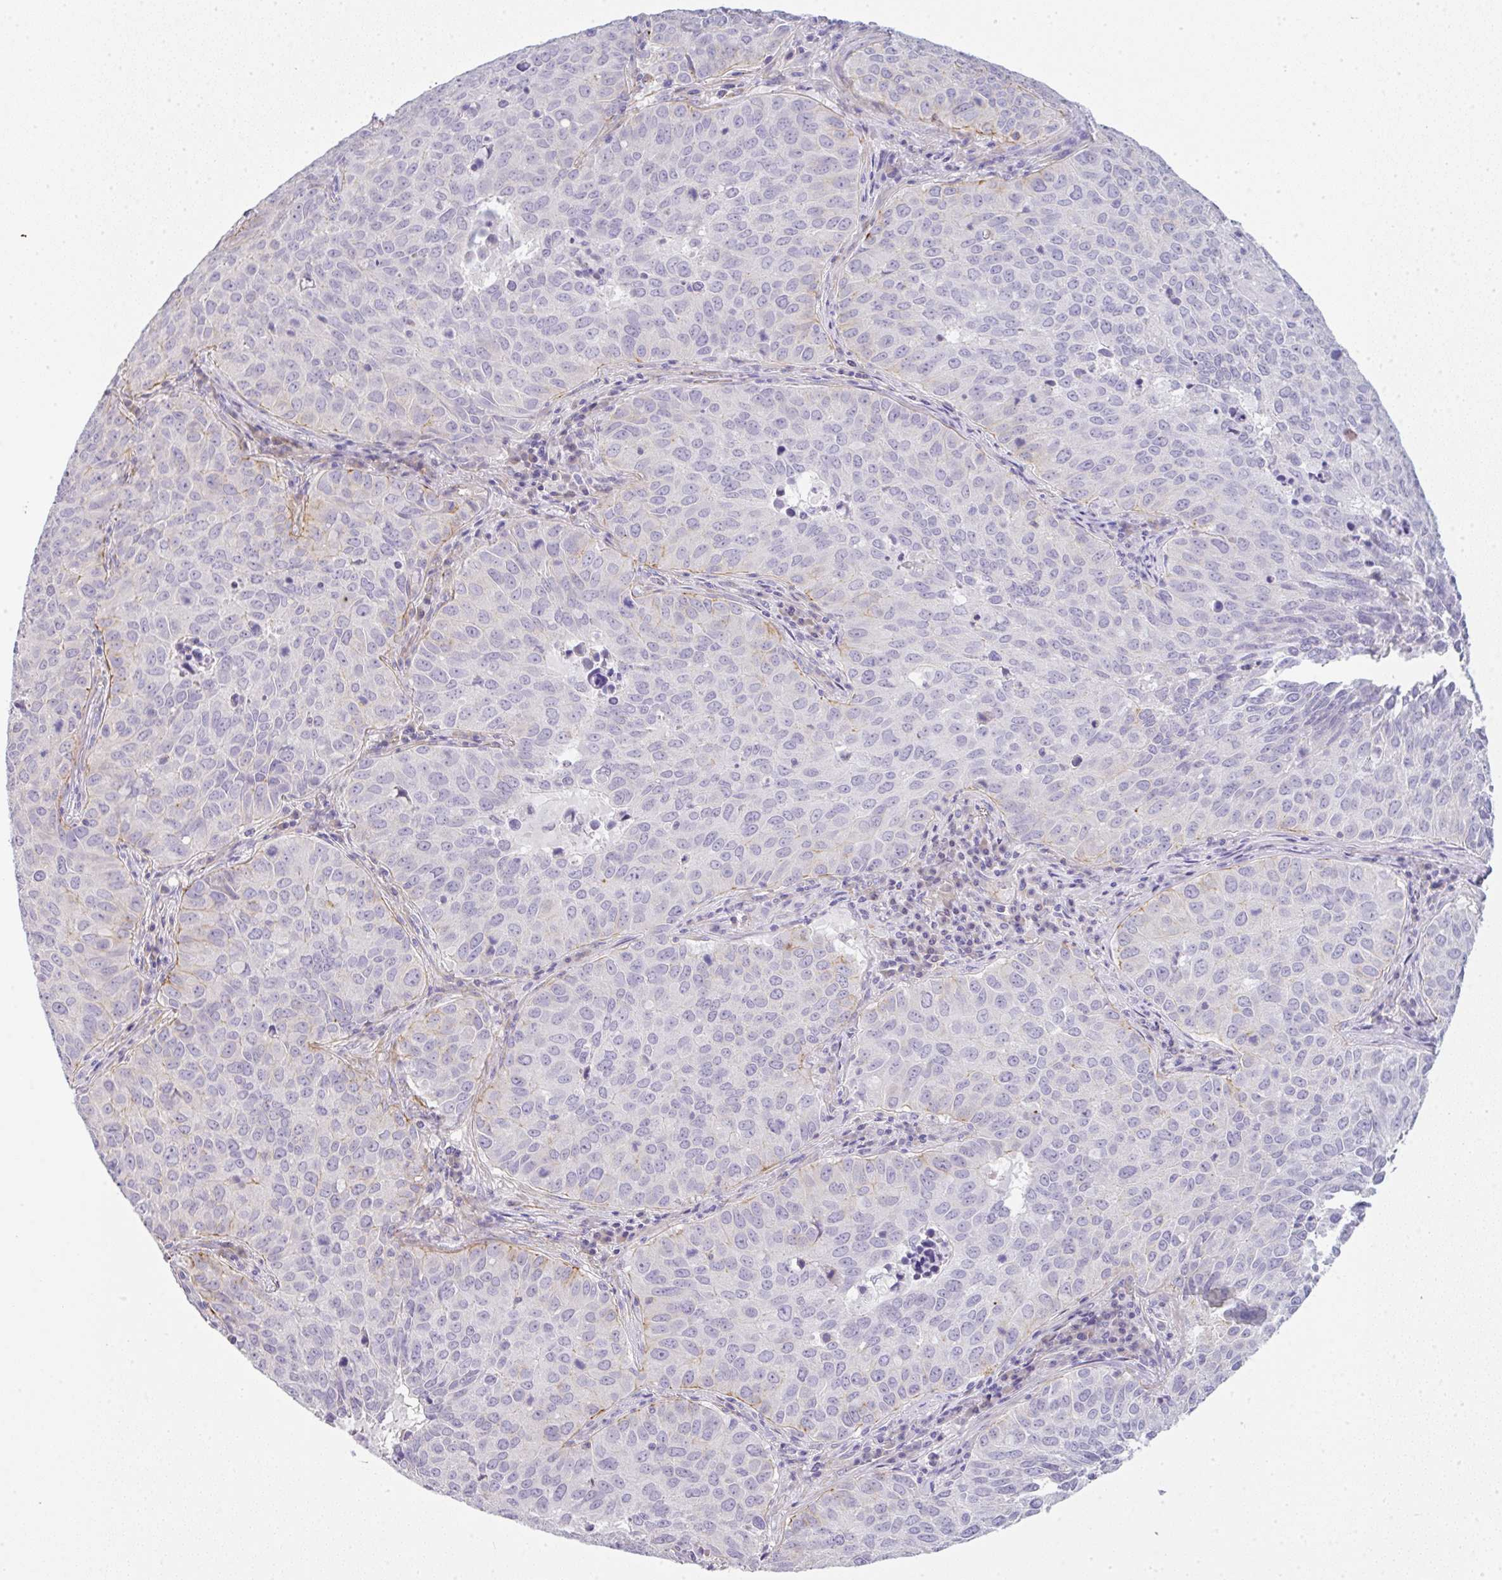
{"staining": {"intensity": "negative", "quantity": "none", "location": "none"}, "tissue": "lung cancer", "cell_type": "Tumor cells", "image_type": "cancer", "snomed": [{"axis": "morphology", "description": "Adenocarcinoma, NOS"}, {"axis": "topography", "description": "Lung"}], "caption": "This is a micrograph of immunohistochemistry (IHC) staining of adenocarcinoma (lung), which shows no positivity in tumor cells.", "gene": "LPAR4", "patient": {"sex": "female", "age": 50}}